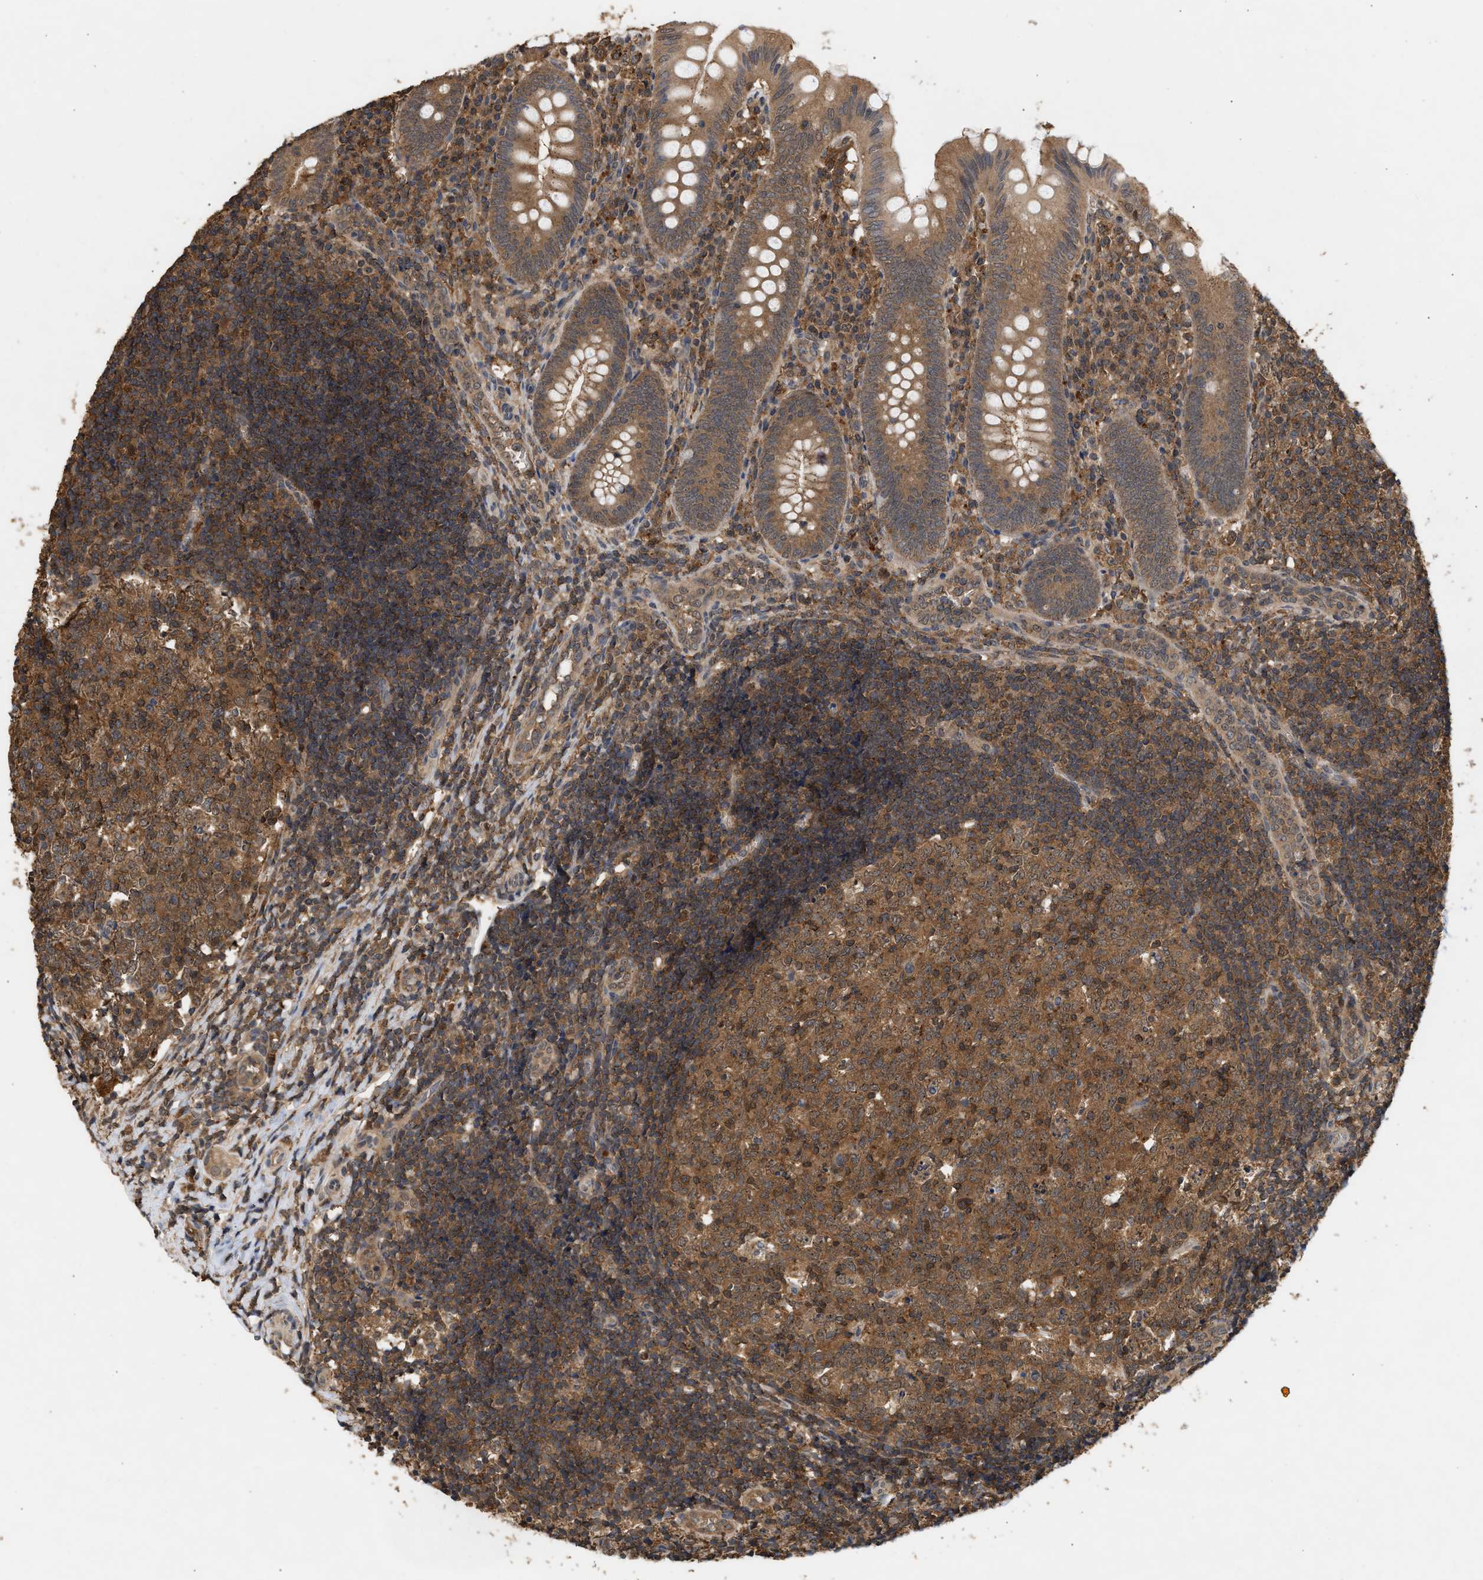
{"staining": {"intensity": "moderate", "quantity": ">75%", "location": "cytoplasmic/membranous"}, "tissue": "appendix", "cell_type": "Glandular cells", "image_type": "normal", "snomed": [{"axis": "morphology", "description": "Normal tissue, NOS"}, {"axis": "topography", "description": "Appendix"}], "caption": "Immunohistochemical staining of normal appendix exhibits moderate cytoplasmic/membranous protein expression in approximately >75% of glandular cells.", "gene": "FITM1", "patient": {"sex": "male", "age": 8}}